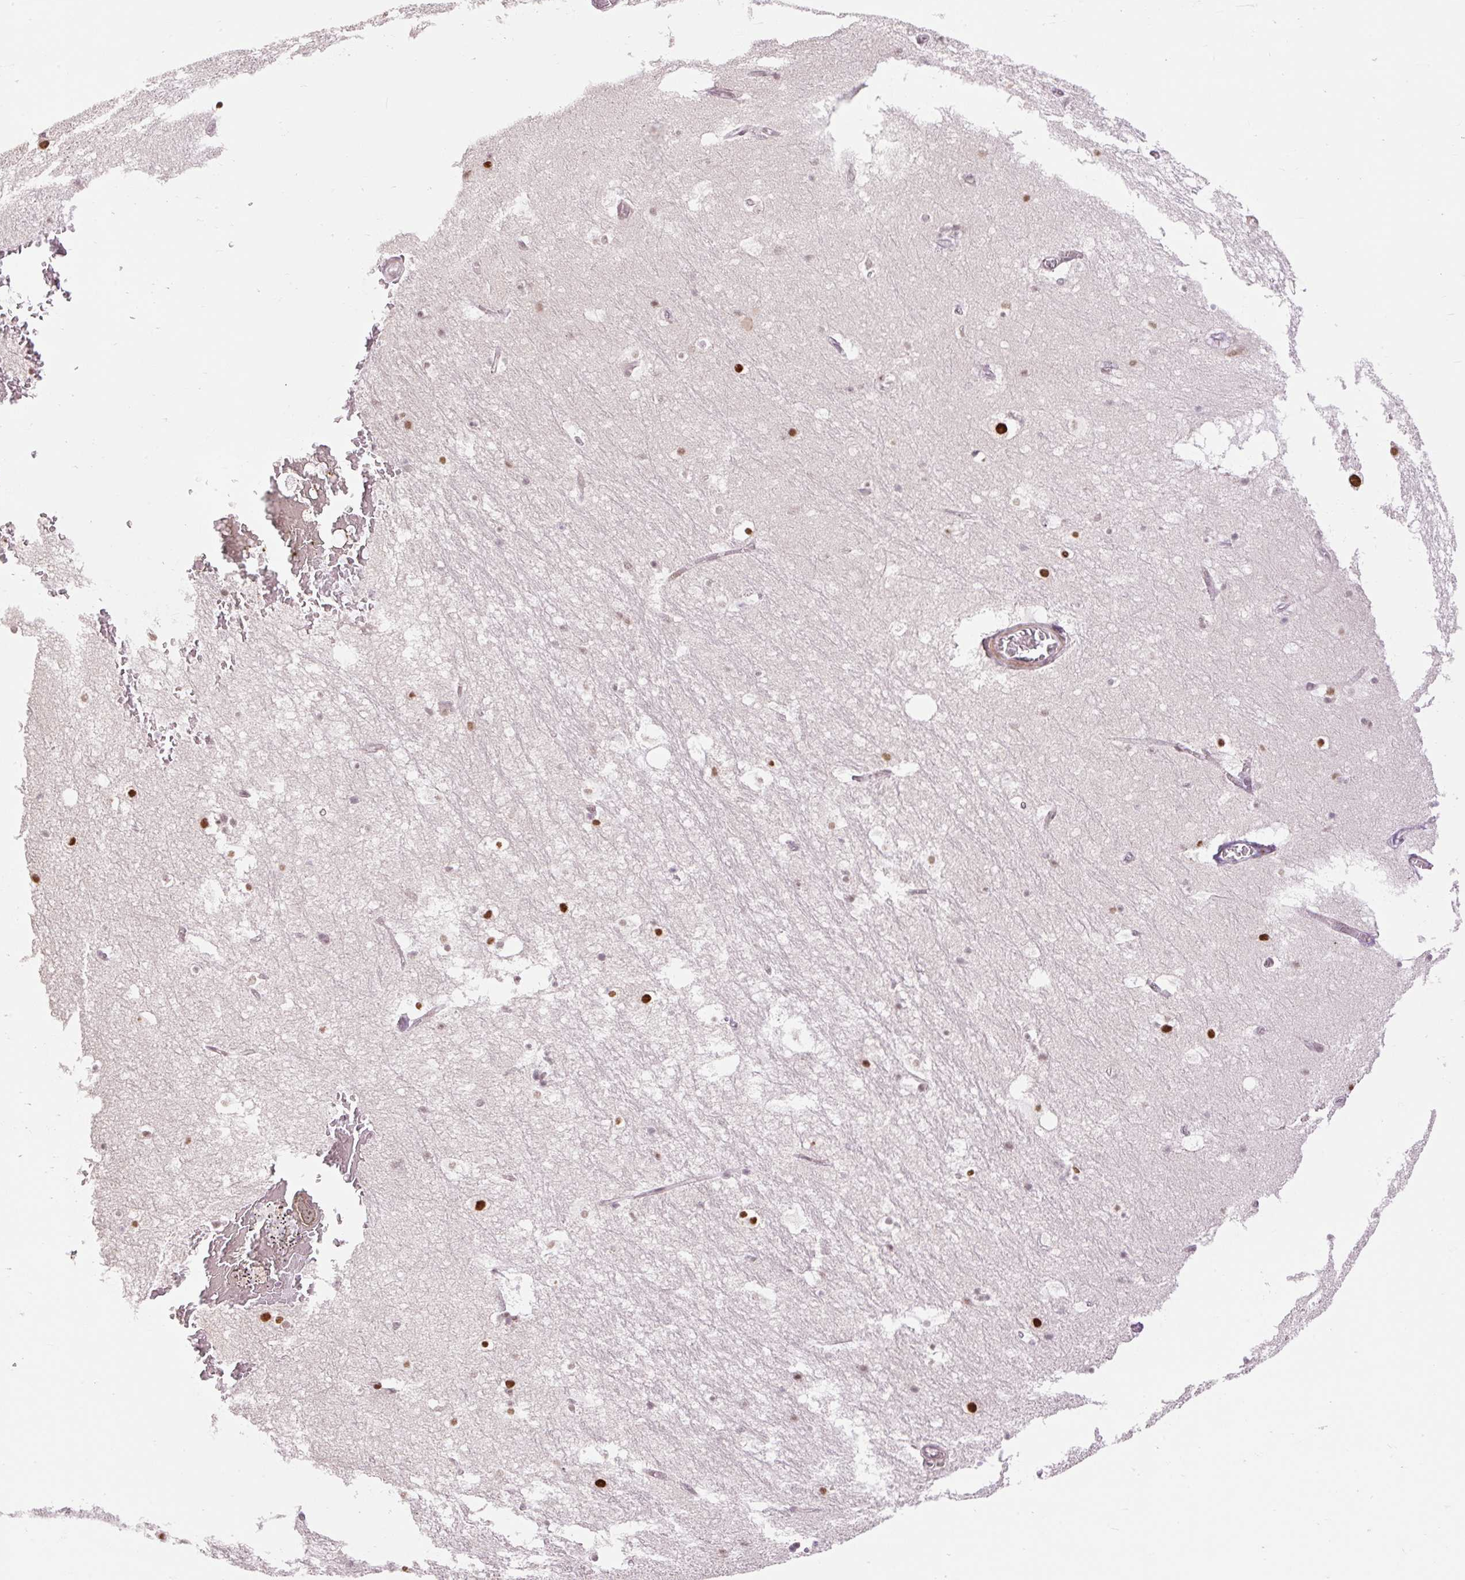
{"staining": {"intensity": "moderate", "quantity": "<25%", "location": "nuclear"}, "tissue": "hippocampus", "cell_type": "Glial cells", "image_type": "normal", "snomed": [{"axis": "morphology", "description": "Normal tissue, NOS"}, {"axis": "topography", "description": "Hippocampus"}], "caption": "Immunohistochemistry (IHC) image of normal hippocampus: human hippocampus stained using IHC exhibits low levels of moderate protein expression localized specifically in the nuclear of glial cells, appearing as a nuclear brown color.", "gene": "RIPPLY3", "patient": {"sex": "female", "age": 52}}